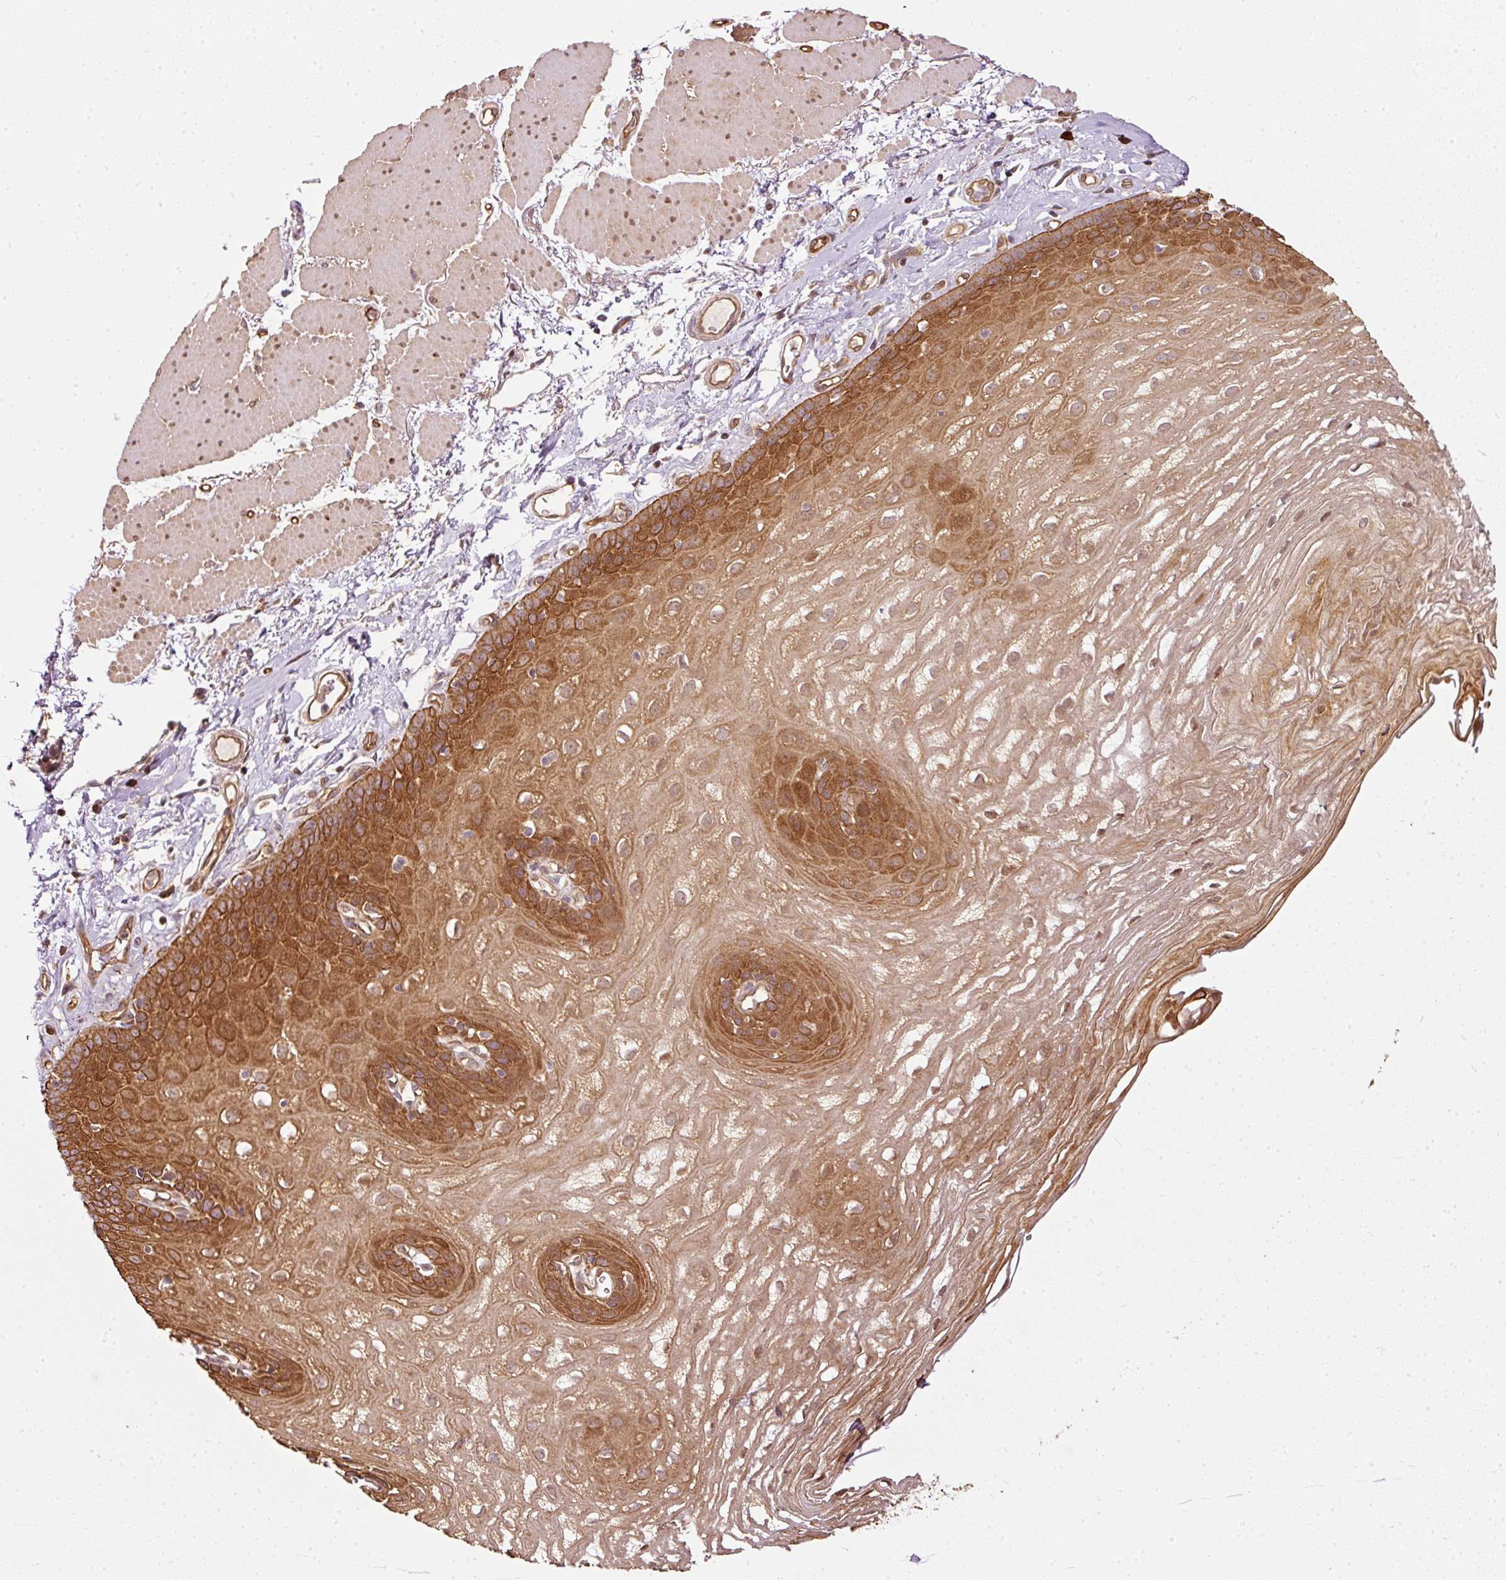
{"staining": {"intensity": "strong", "quantity": ">75%", "location": "cytoplasmic/membranous"}, "tissue": "esophagus", "cell_type": "Squamous epithelial cells", "image_type": "normal", "snomed": [{"axis": "morphology", "description": "Normal tissue, NOS"}, {"axis": "topography", "description": "Esophagus"}], "caption": "This photomicrograph demonstrates normal esophagus stained with IHC to label a protein in brown. The cytoplasmic/membranous of squamous epithelial cells show strong positivity for the protein. Nuclei are counter-stained blue.", "gene": "MIF4GD", "patient": {"sex": "female", "age": 81}}